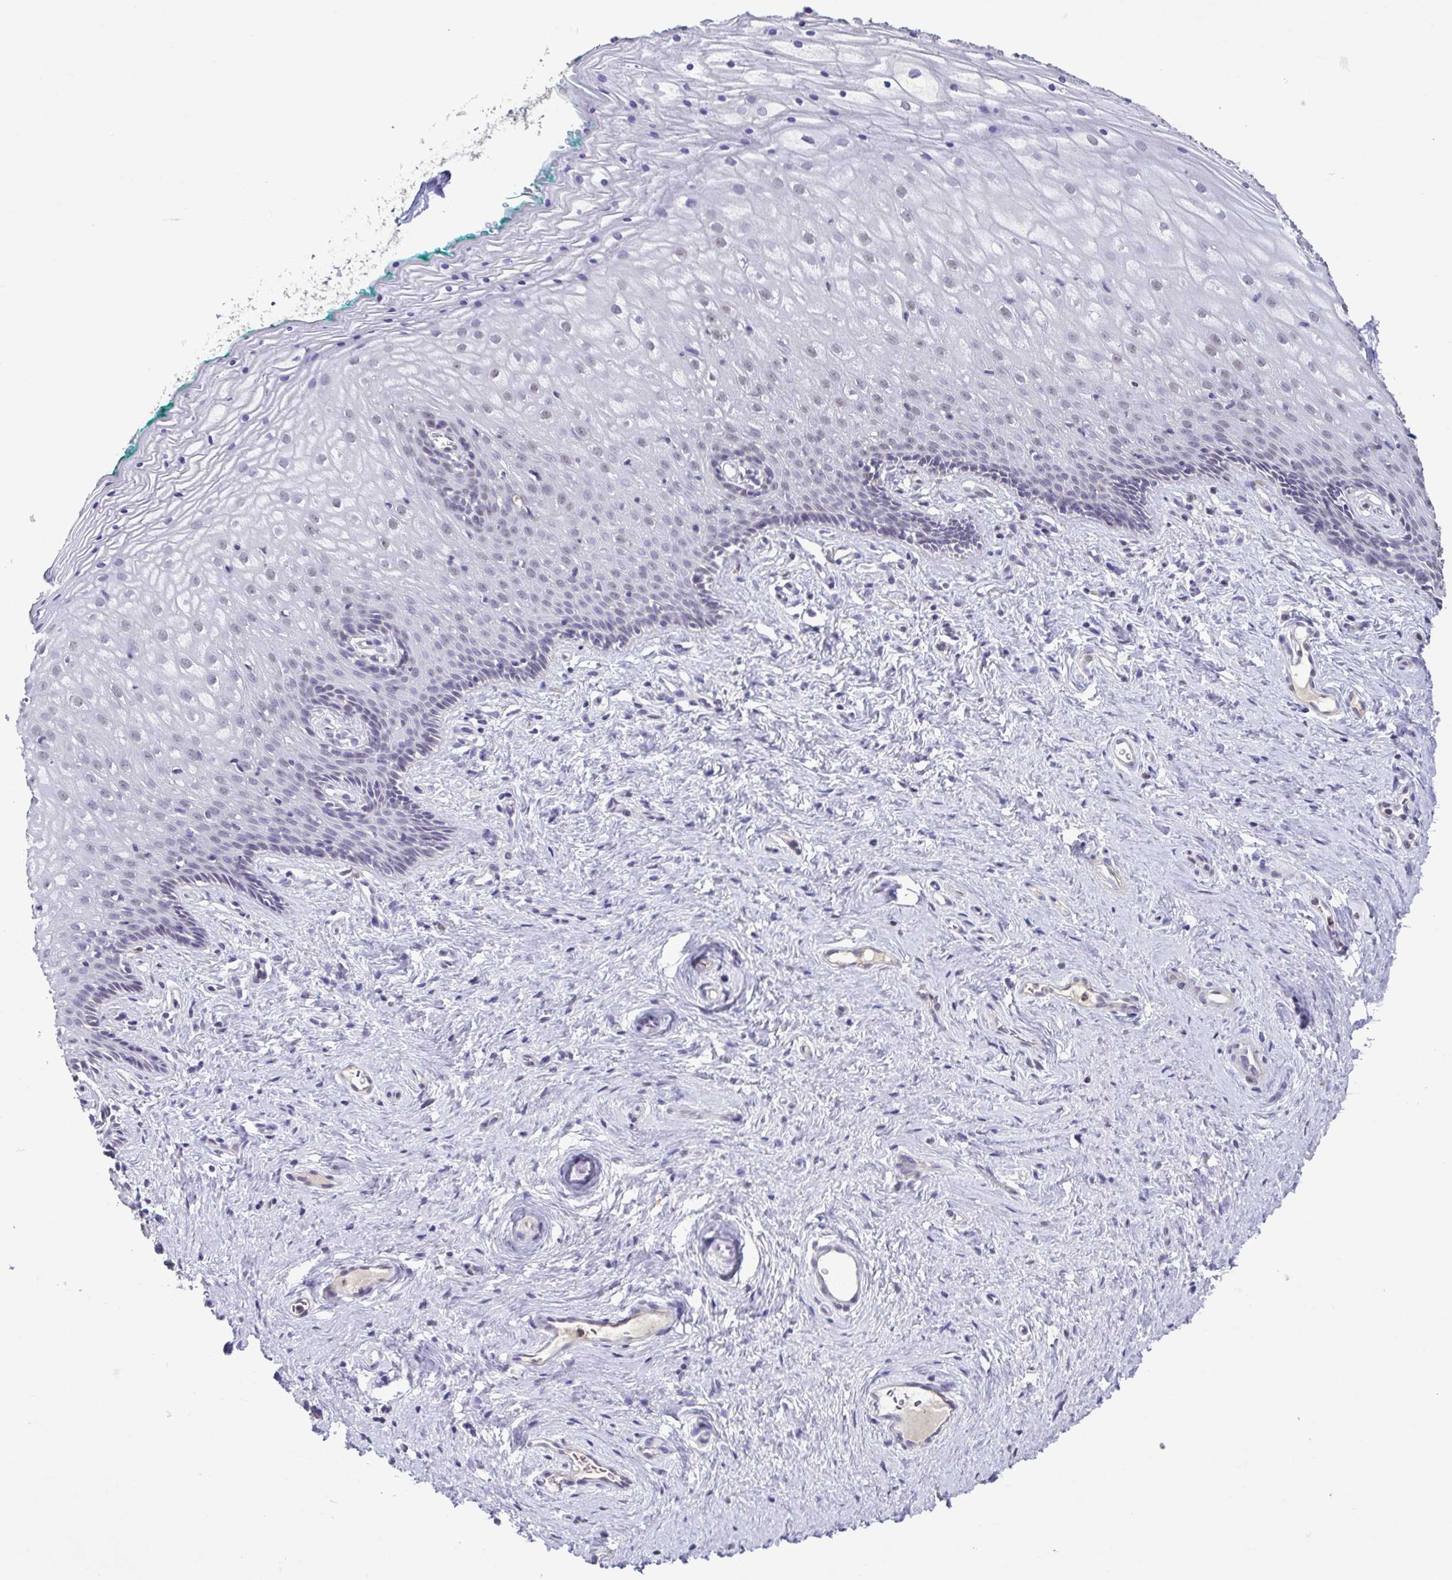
{"staining": {"intensity": "negative", "quantity": "none", "location": "none"}, "tissue": "vagina", "cell_type": "Squamous epithelial cells", "image_type": "normal", "snomed": [{"axis": "morphology", "description": "Normal tissue, NOS"}, {"axis": "topography", "description": "Vagina"}], "caption": "DAB (3,3'-diaminobenzidine) immunohistochemical staining of unremarkable human vagina reveals no significant expression in squamous epithelial cells. (Immunohistochemistry, brightfield microscopy, high magnification).", "gene": "ACTRT3", "patient": {"sex": "female", "age": 45}}